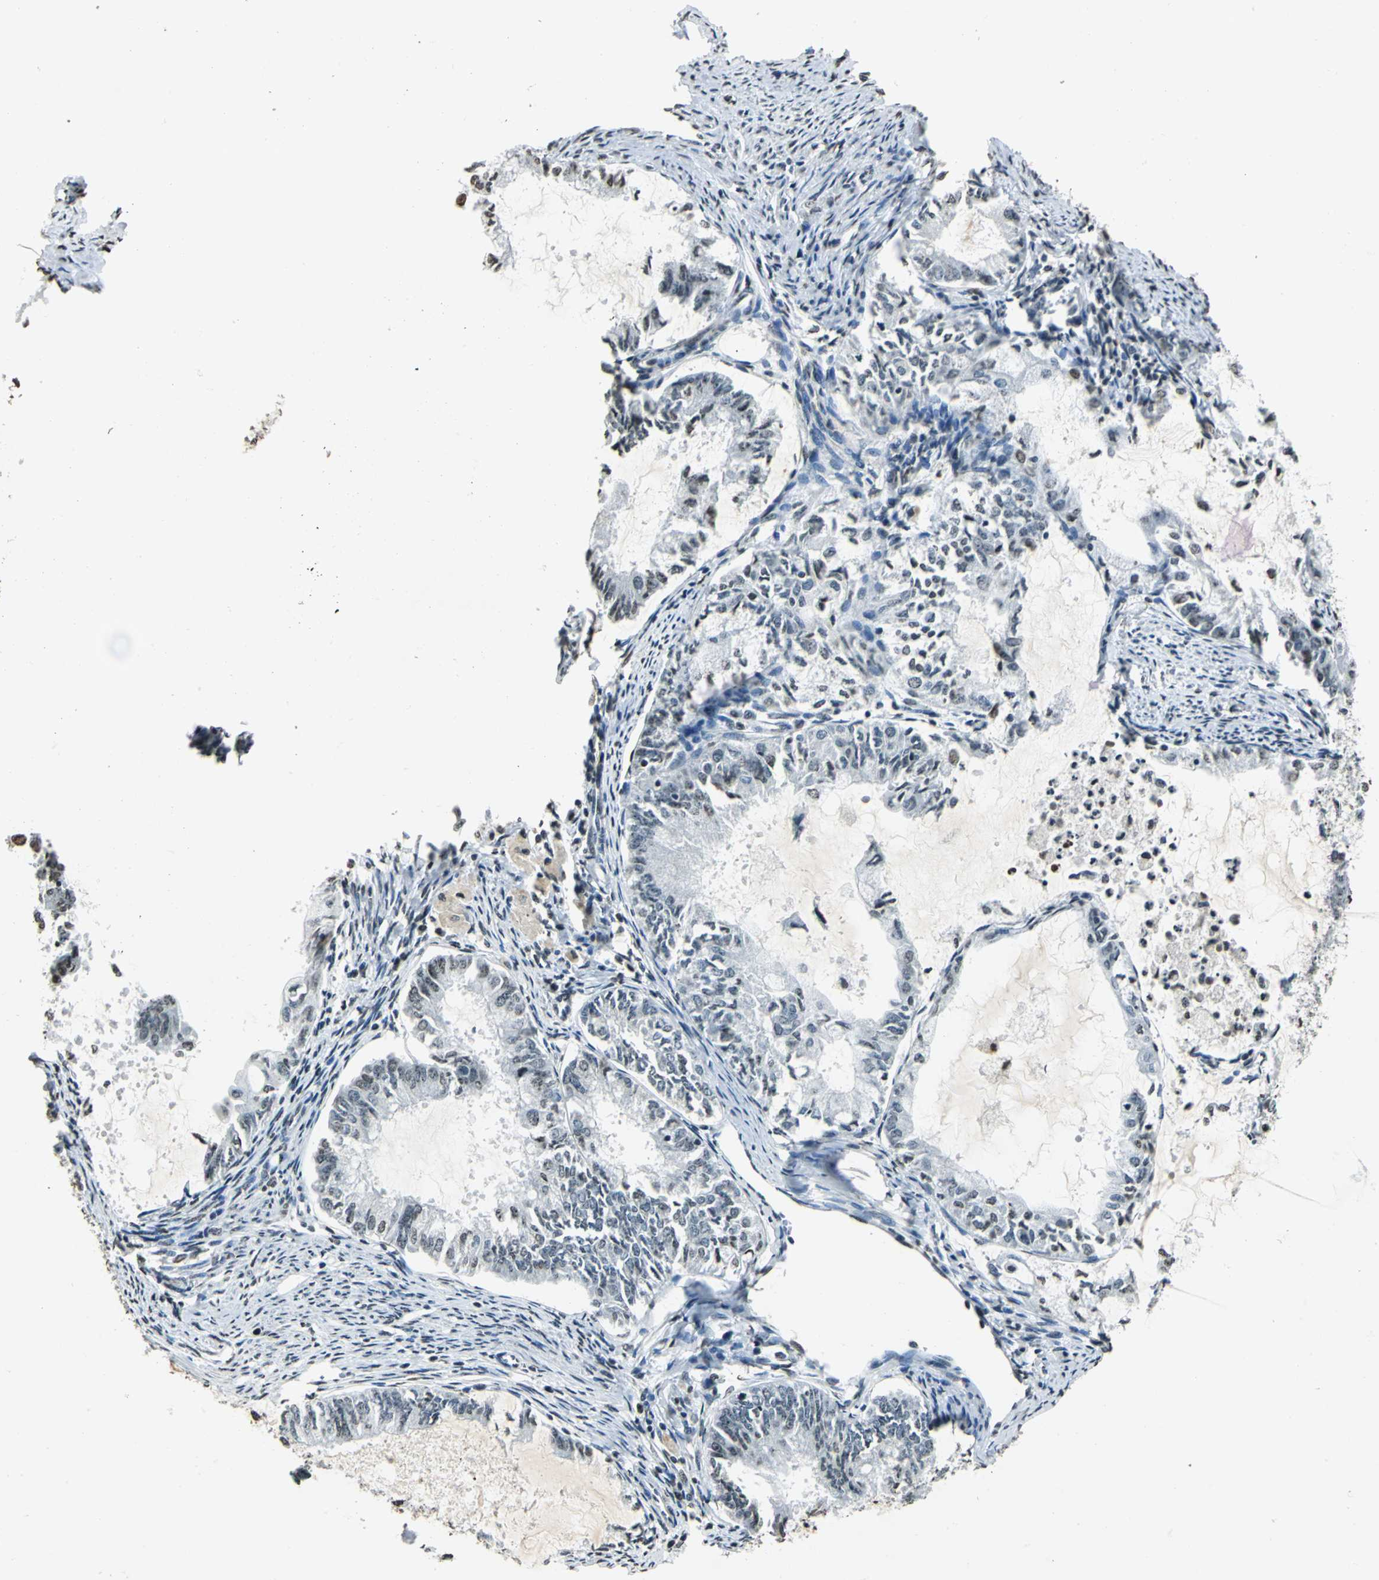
{"staining": {"intensity": "weak", "quantity": "<25%", "location": "nuclear"}, "tissue": "endometrial cancer", "cell_type": "Tumor cells", "image_type": "cancer", "snomed": [{"axis": "morphology", "description": "Adenocarcinoma, NOS"}, {"axis": "topography", "description": "Endometrium"}], "caption": "There is no significant staining in tumor cells of endometrial adenocarcinoma.", "gene": "MCM4", "patient": {"sex": "female", "age": 86}}